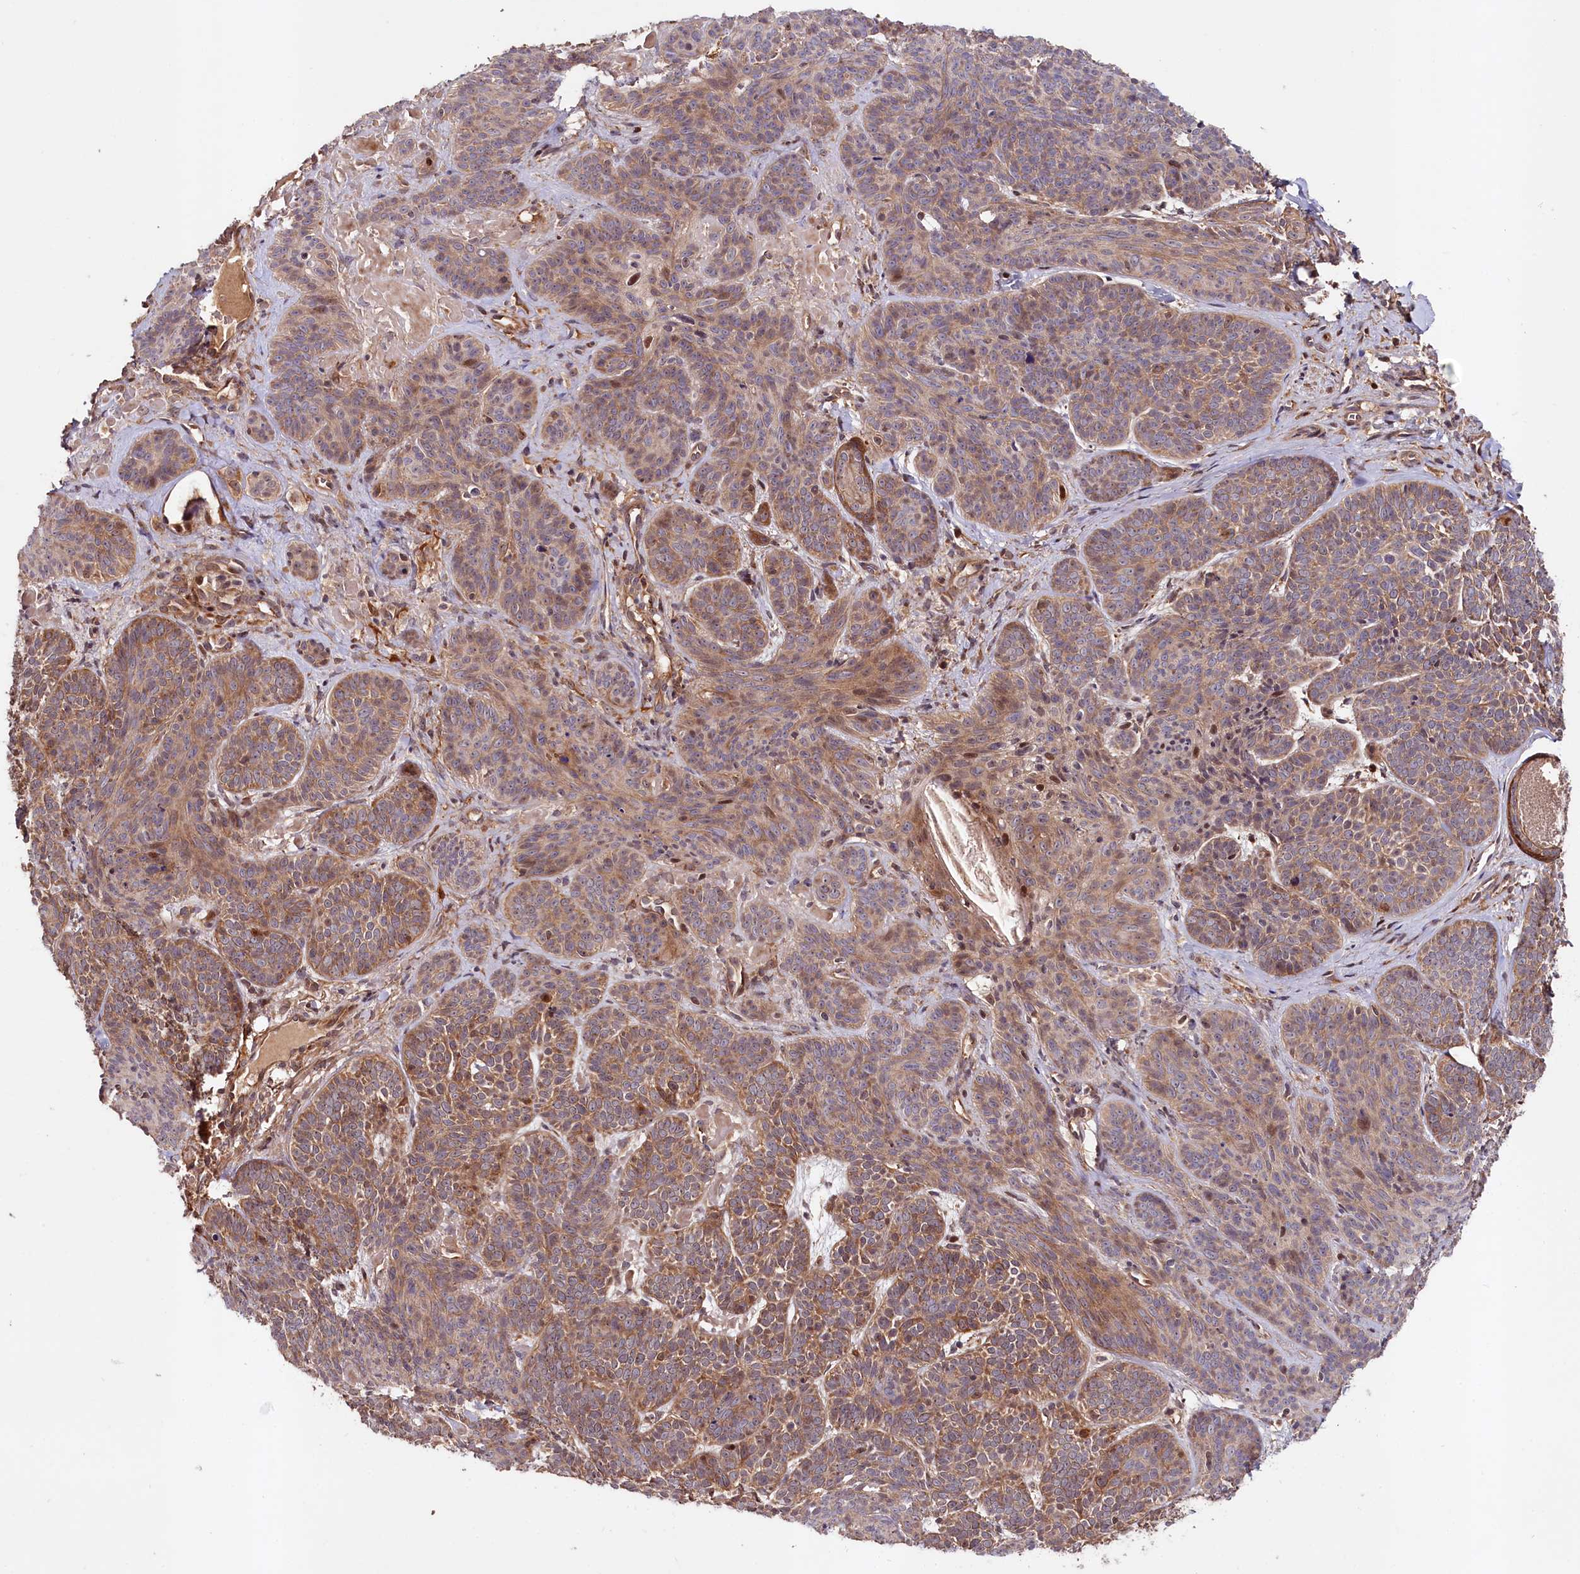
{"staining": {"intensity": "strong", "quantity": ">75%", "location": "cytoplasmic/membranous"}, "tissue": "skin cancer", "cell_type": "Tumor cells", "image_type": "cancer", "snomed": [{"axis": "morphology", "description": "Basal cell carcinoma"}, {"axis": "topography", "description": "Skin"}], "caption": "Immunohistochemistry (IHC) histopathology image of neoplastic tissue: human skin basal cell carcinoma stained using immunohistochemistry (IHC) reveals high levels of strong protein expression localized specifically in the cytoplasmic/membranous of tumor cells, appearing as a cytoplasmic/membranous brown color.", "gene": "NEDD1", "patient": {"sex": "male", "age": 85}}